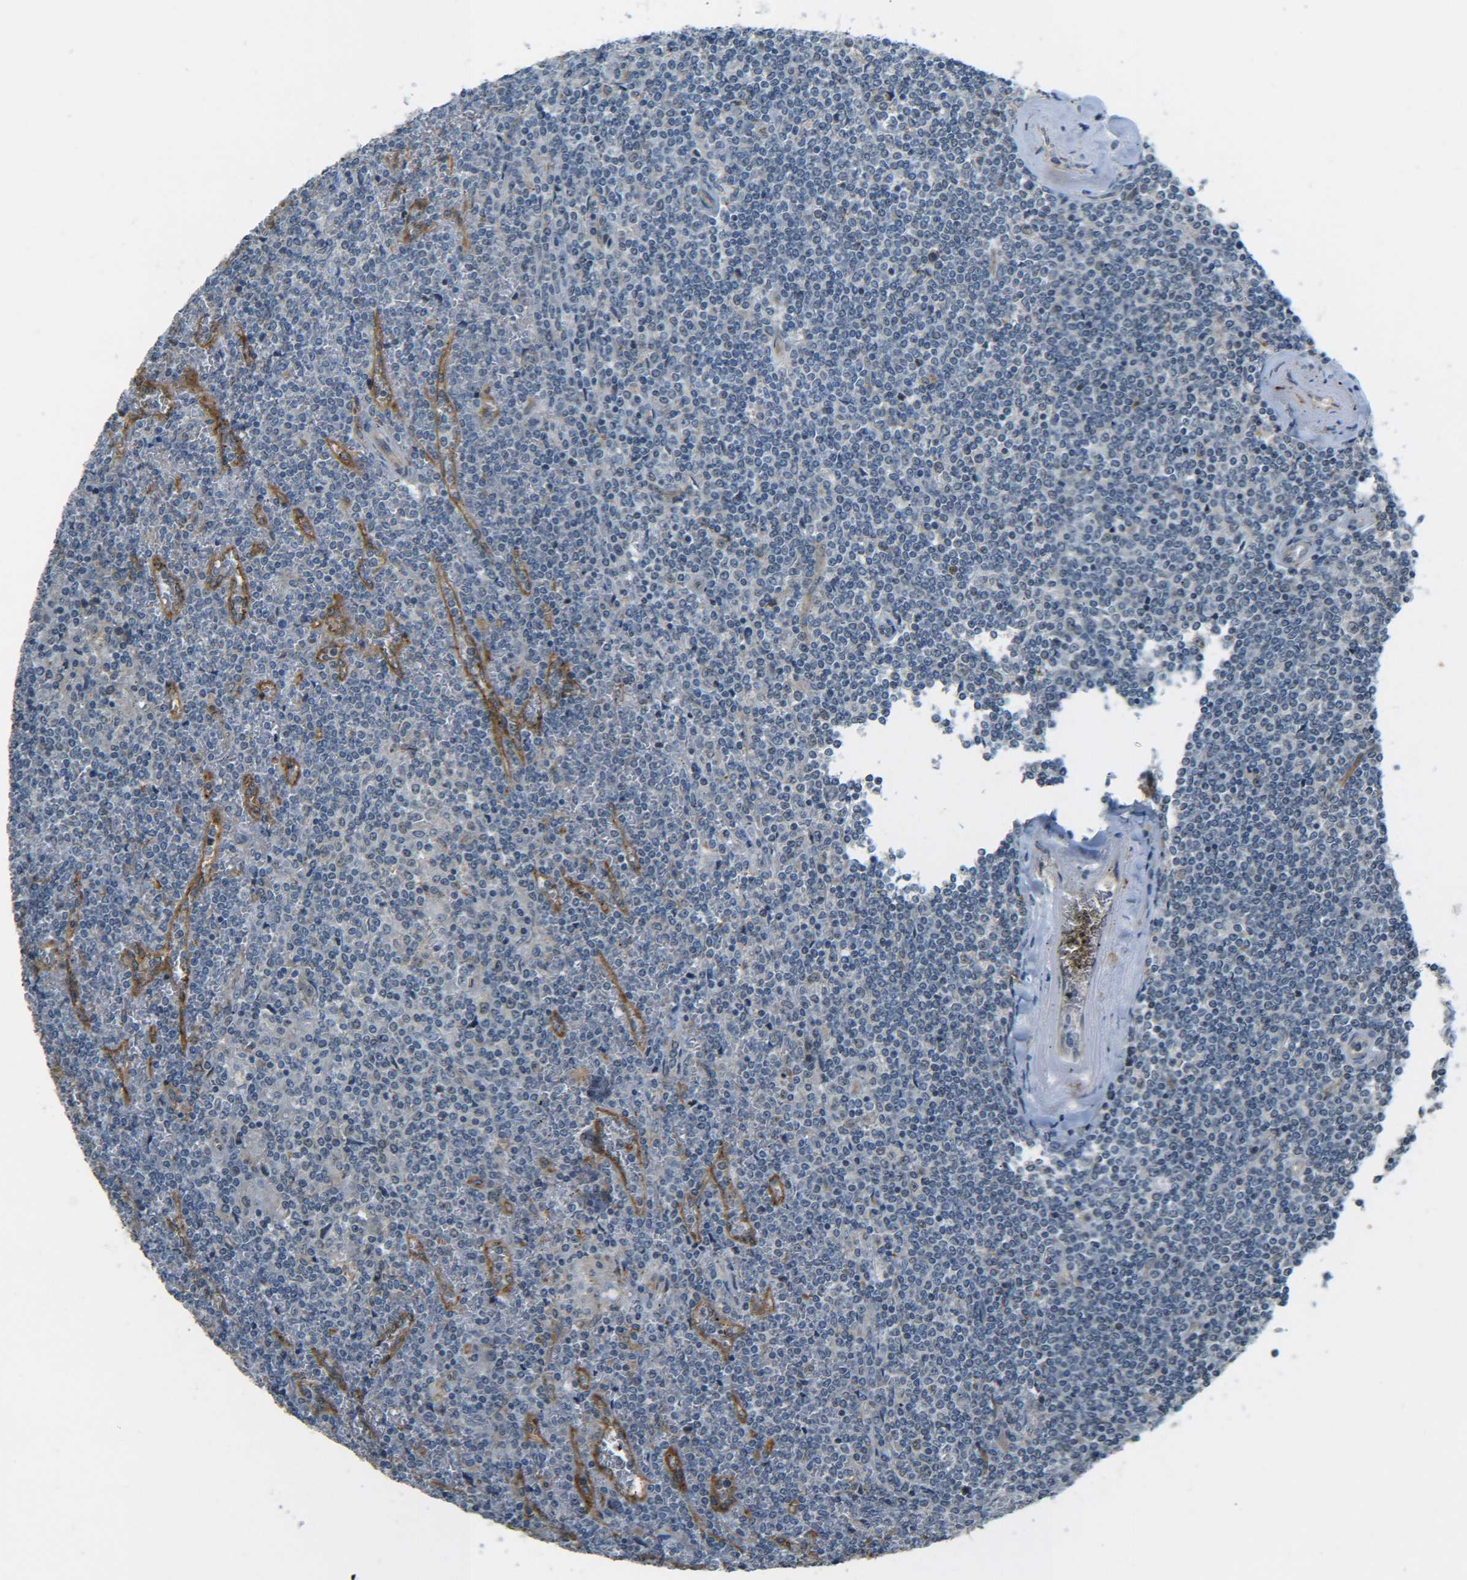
{"staining": {"intensity": "negative", "quantity": "none", "location": "none"}, "tissue": "lymphoma", "cell_type": "Tumor cells", "image_type": "cancer", "snomed": [{"axis": "morphology", "description": "Malignant lymphoma, non-Hodgkin's type, Low grade"}, {"axis": "topography", "description": "Spleen"}], "caption": "Tumor cells are negative for protein expression in human malignant lymphoma, non-Hodgkin's type (low-grade).", "gene": "DAB2", "patient": {"sex": "female", "age": 19}}